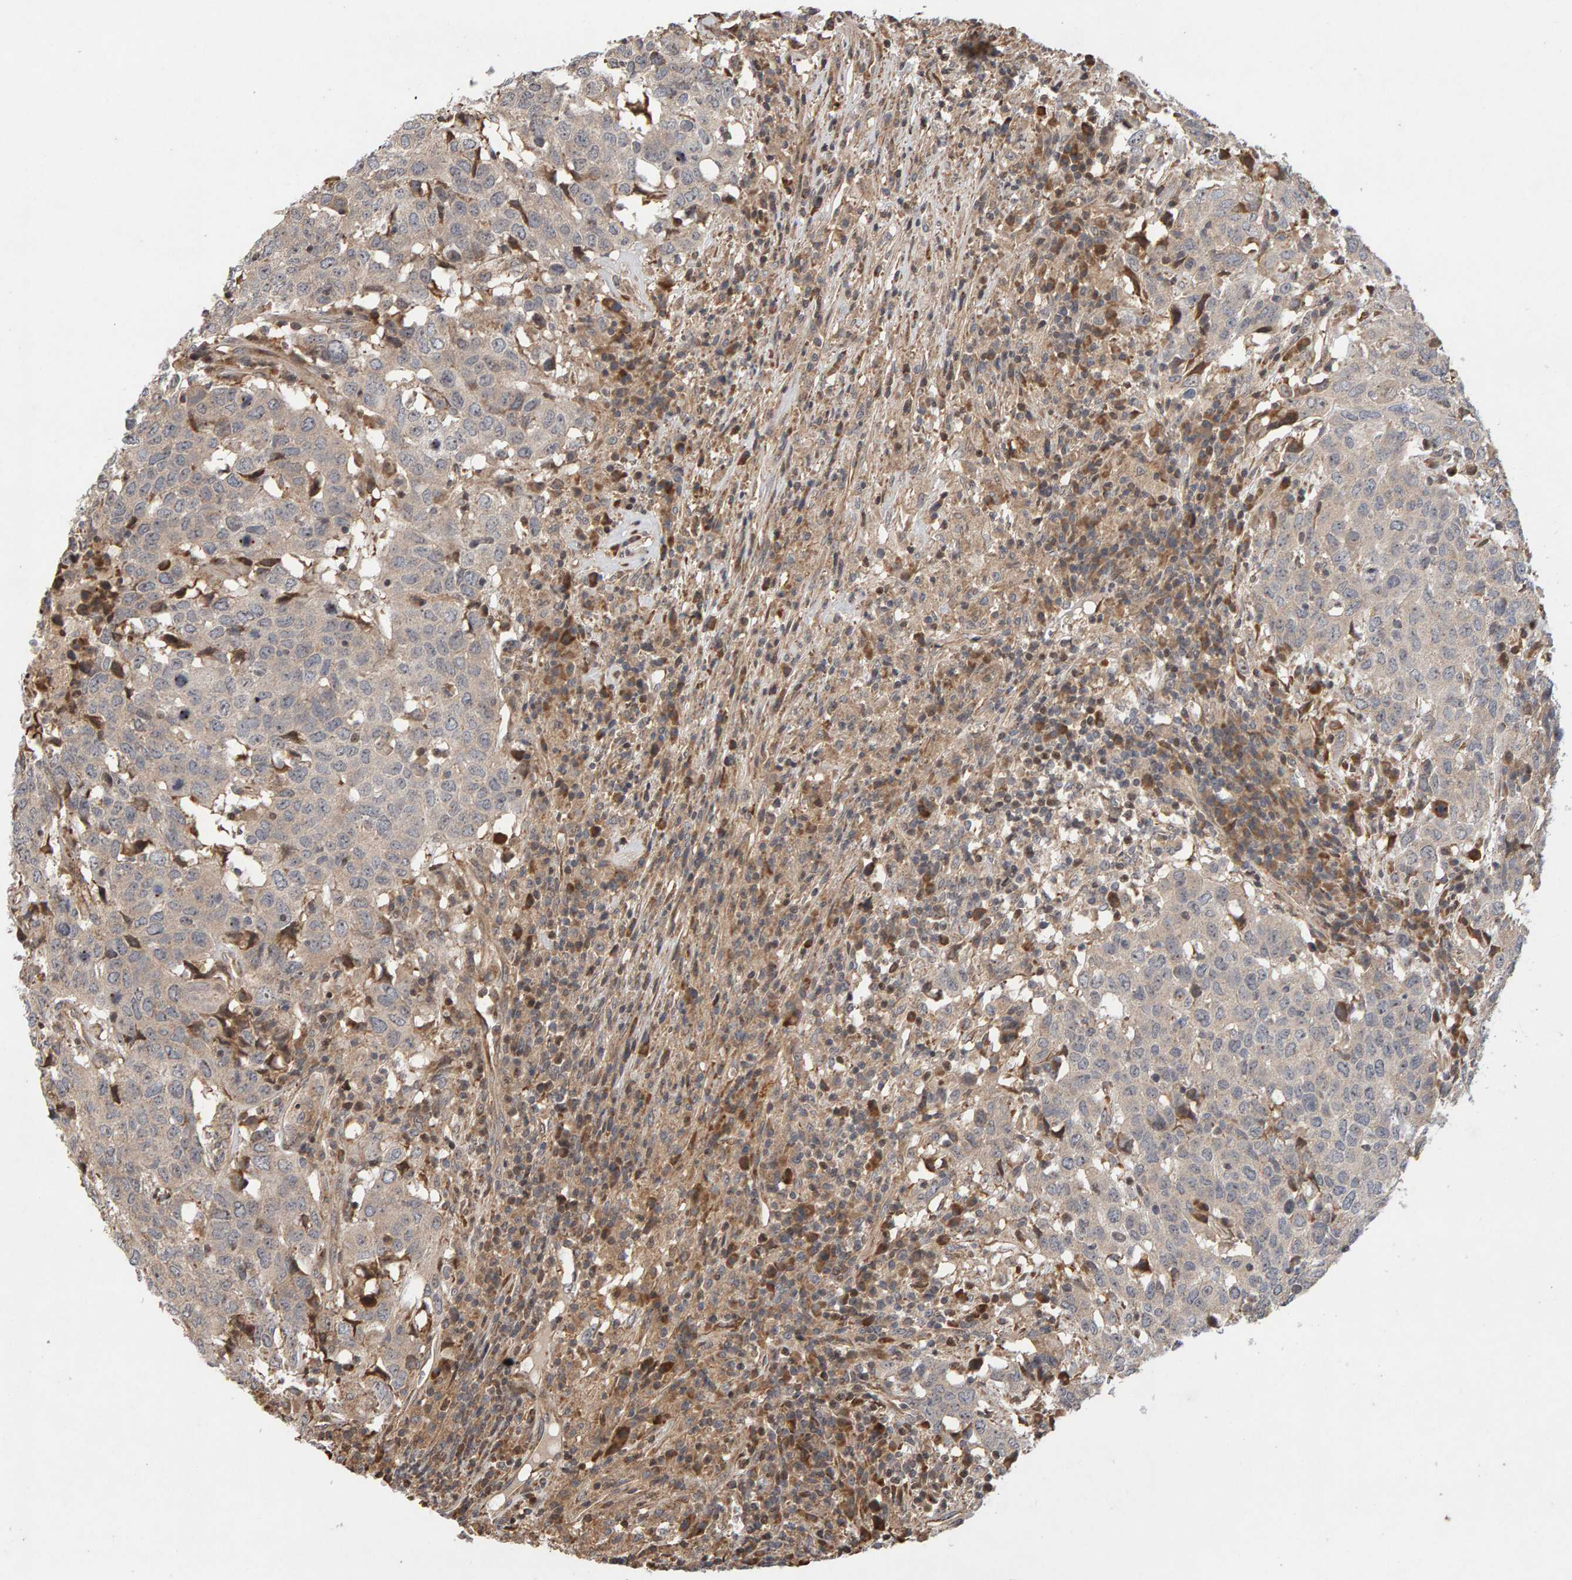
{"staining": {"intensity": "weak", "quantity": "<25%", "location": "cytoplasmic/membranous"}, "tissue": "head and neck cancer", "cell_type": "Tumor cells", "image_type": "cancer", "snomed": [{"axis": "morphology", "description": "Squamous cell carcinoma, NOS"}, {"axis": "topography", "description": "Head-Neck"}], "caption": "DAB (3,3'-diaminobenzidine) immunohistochemical staining of human squamous cell carcinoma (head and neck) demonstrates no significant staining in tumor cells.", "gene": "LZTS1", "patient": {"sex": "male", "age": 66}}